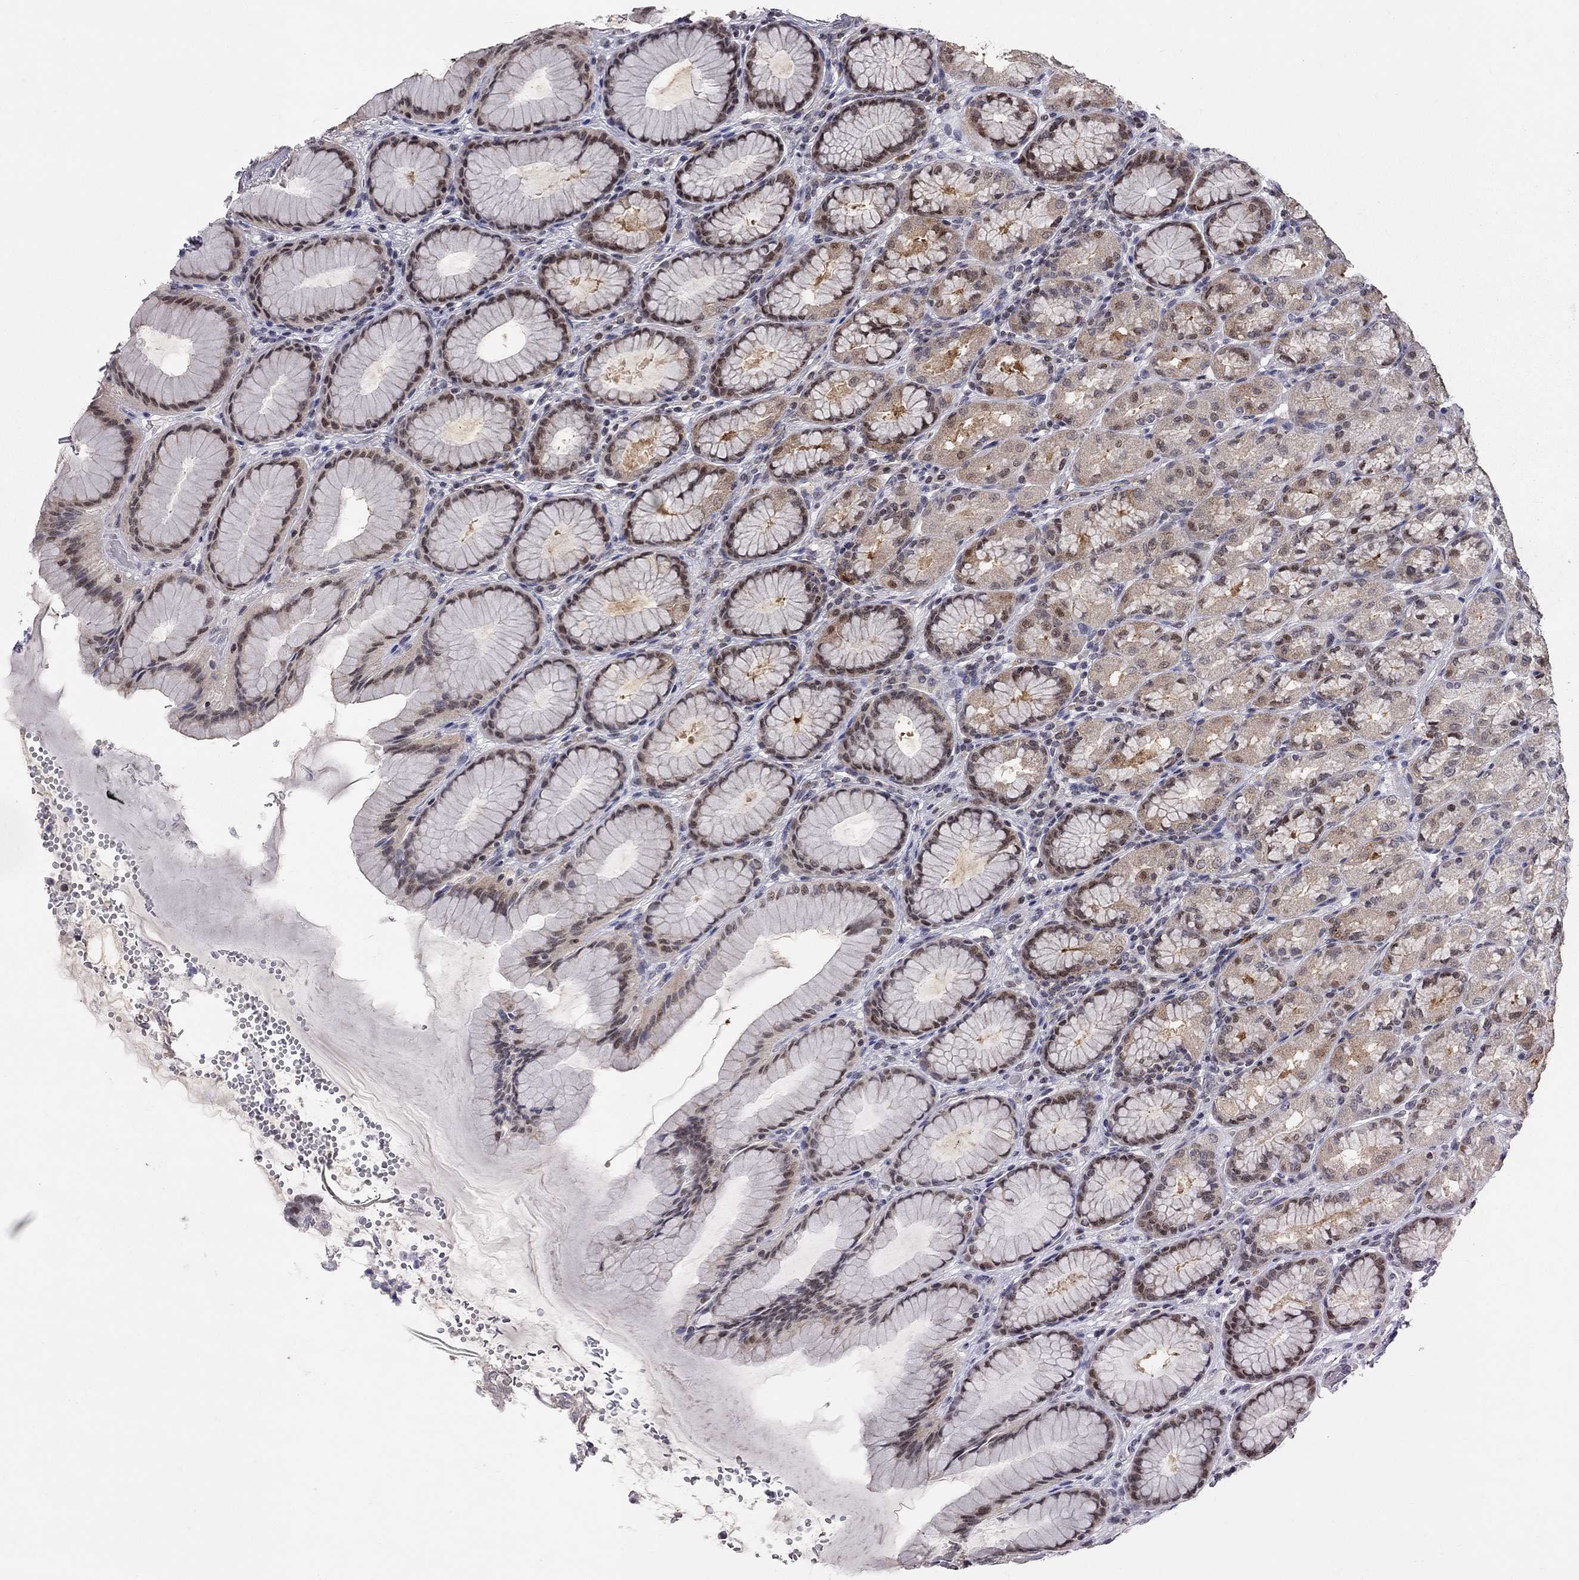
{"staining": {"intensity": "moderate", "quantity": "<25%", "location": "nuclear"}, "tissue": "stomach", "cell_type": "Glandular cells", "image_type": "normal", "snomed": [{"axis": "morphology", "description": "Normal tissue, NOS"}, {"axis": "morphology", "description": "Adenocarcinoma, NOS"}, {"axis": "topography", "description": "Stomach"}], "caption": "The image demonstrates staining of normal stomach, revealing moderate nuclear protein positivity (brown color) within glandular cells. Using DAB (brown) and hematoxylin (blue) stains, captured at high magnification using brightfield microscopy.", "gene": "HDAC3", "patient": {"sex": "female", "age": 79}}